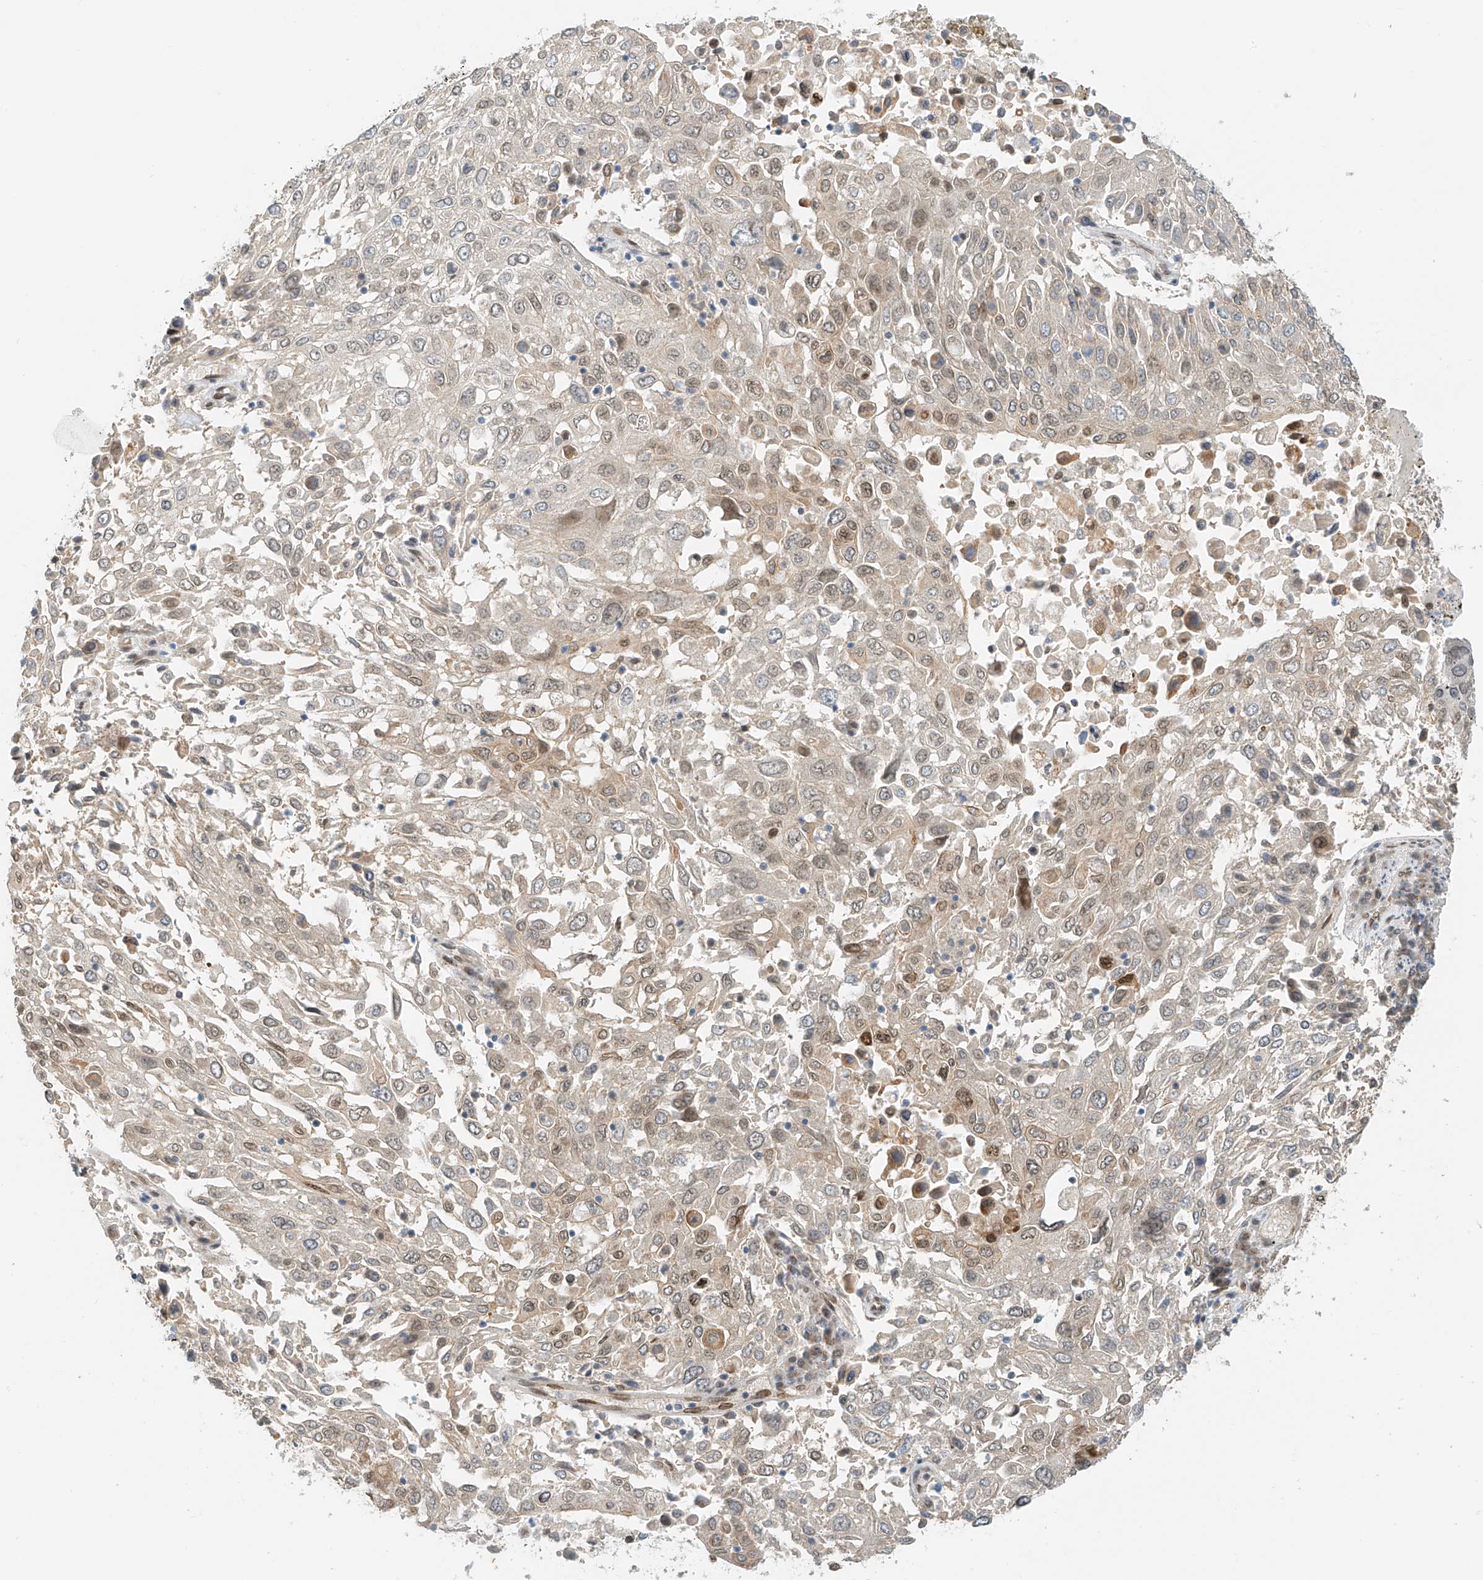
{"staining": {"intensity": "weak", "quantity": "25%-75%", "location": "cytoplasmic/membranous,nuclear"}, "tissue": "lung cancer", "cell_type": "Tumor cells", "image_type": "cancer", "snomed": [{"axis": "morphology", "description": "Squamous cell carcinoma, NOS"}, {"axis": "topography", "description": "Lung"}], "caption": "Immunohistochemistry (DAB (3,3'-diaminobenzidine)) staining of human squamous cell carcinoma (lung) displays weak cytoplasmic/membranous and nuclear protein positivity in about 25%-75% of tumor cells.", "gene": "STARD9", "patient": {"sex": "male", "age": 65}}